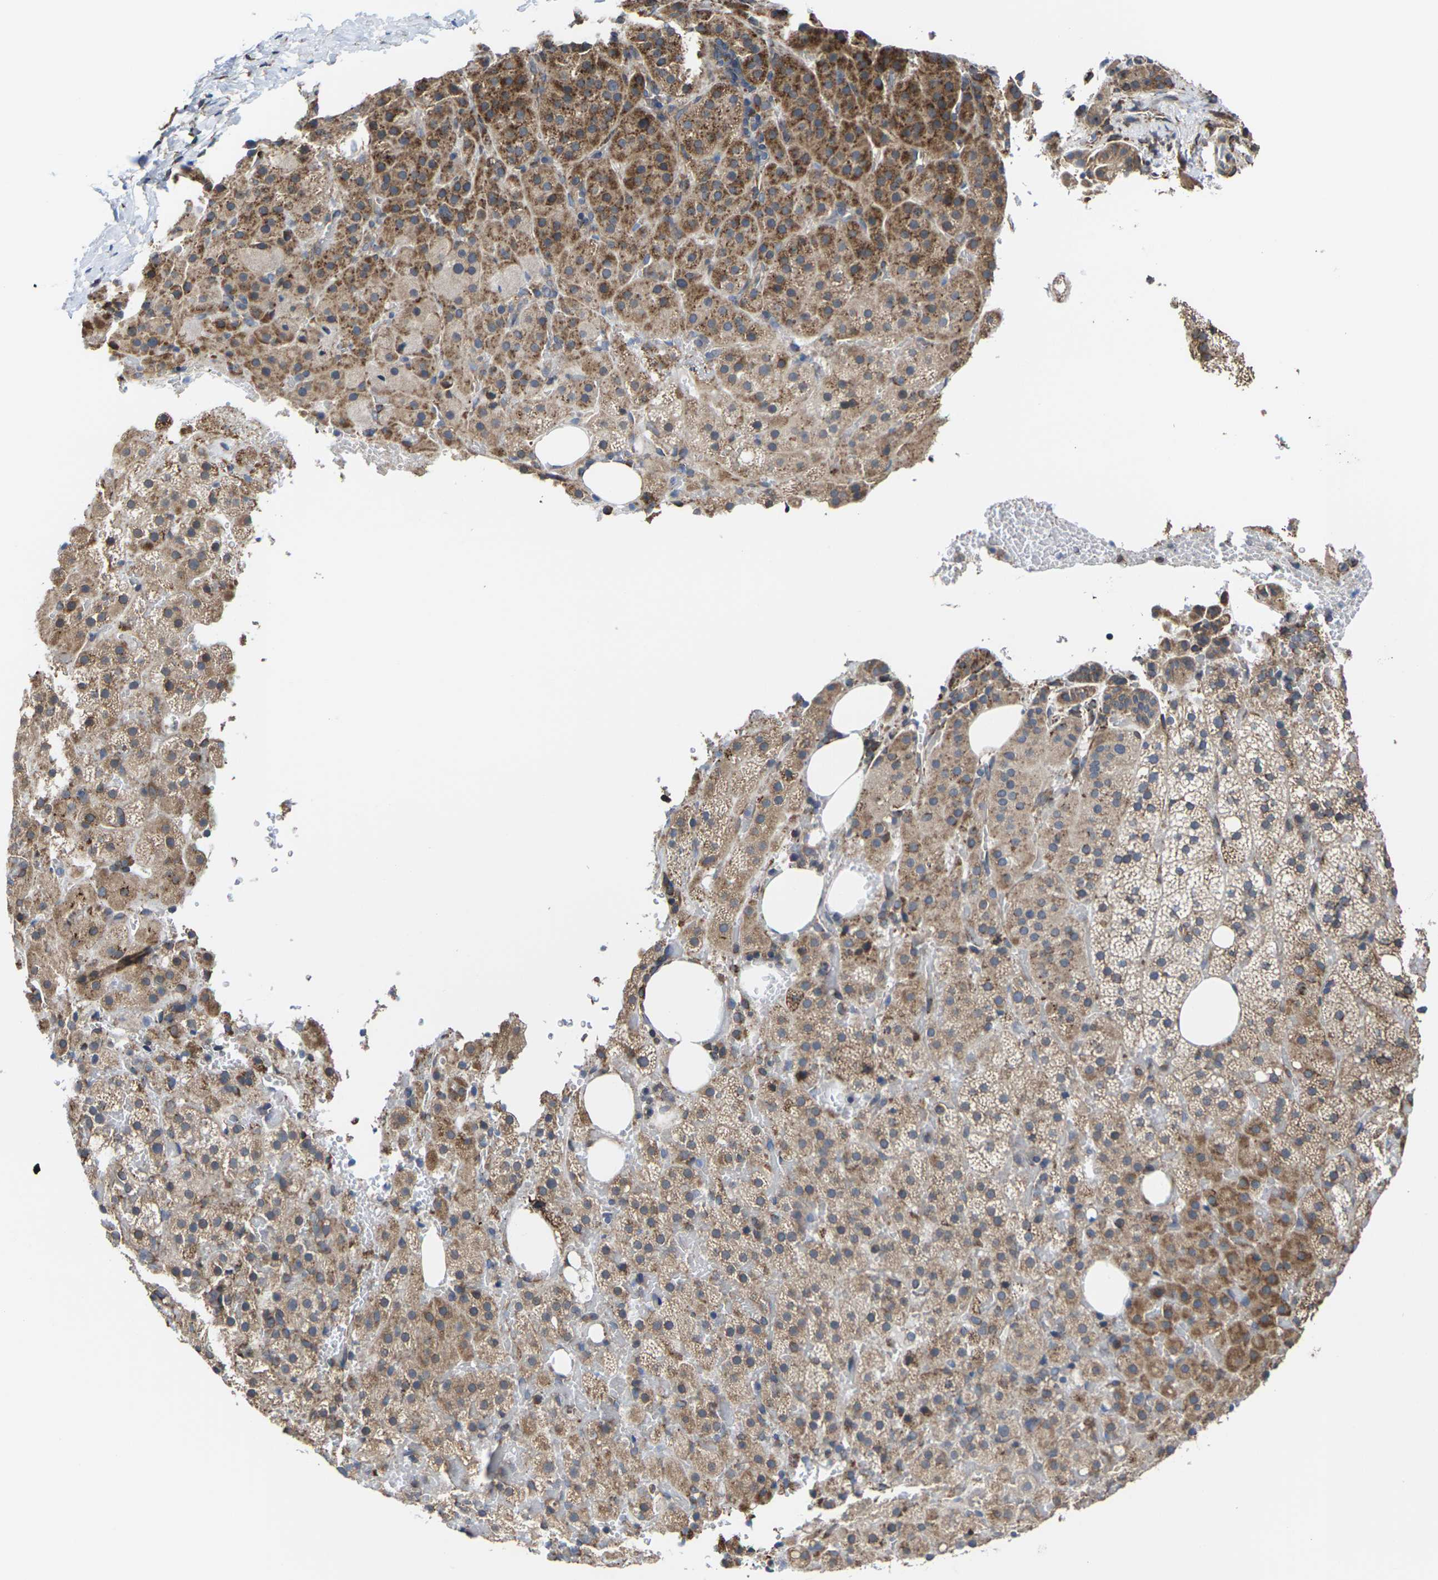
{"staining": {"intensity": "moderate", "quantity": ">75%", "location": "cytoplasmic/membranous"}, "tissue": "adrenal gland", "cell_type": "Glandular cells", "image_type": "normal", "snomed": [{"axis": "morphology", "description": "Normal tissue, NOS"}, {"axis": "topography", "description": "Adrenal gland"}], "caption": "Human adrenal gland stained for a protein (brown) exhibits moderate cytoplasmic/membranous positive staining in approximately >75% of glandular cells.", "gene": "PDZK1IP1", "patient": {"sex": "female", "age": 59}}